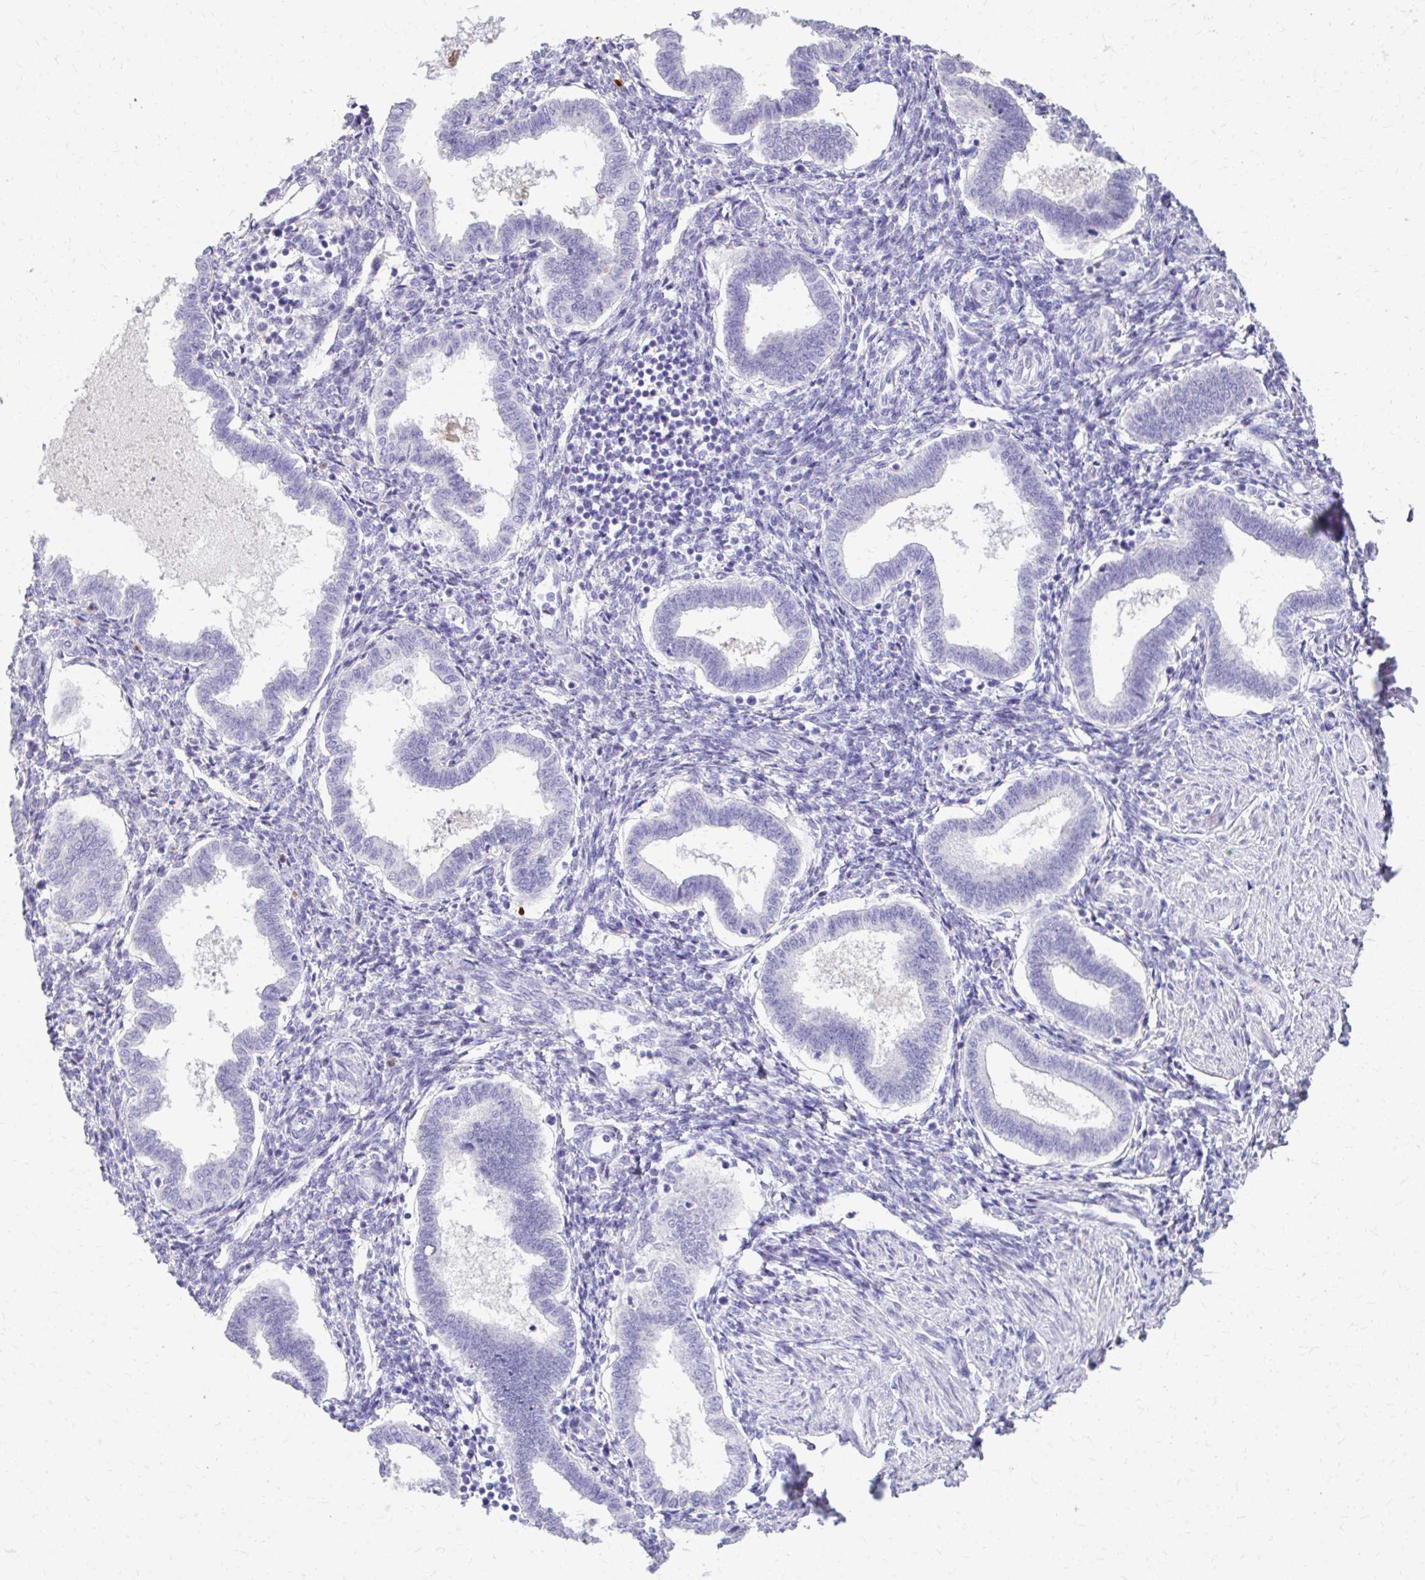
{"staining": {"intensity": "negative", "quantity": "none", "location": "none"}, "tissue": "endometrium", "cell_type": "Cells in endometrial stroma", "image_type": "normal", "snomed": [{"axis": "morphology", "description": "Normal tissue, NOS"}, {"axis": "topography", "description": "Endometrium"}], "caption": "Immunohistochemistry (IHC) photomicrograph of unremarkable endometrium: endometrium stained with DAB exhibits no significant protein expression in cells in endometrial stroma.", "gene": "CFH", "patient": {"sex": "female", "age": 24}}